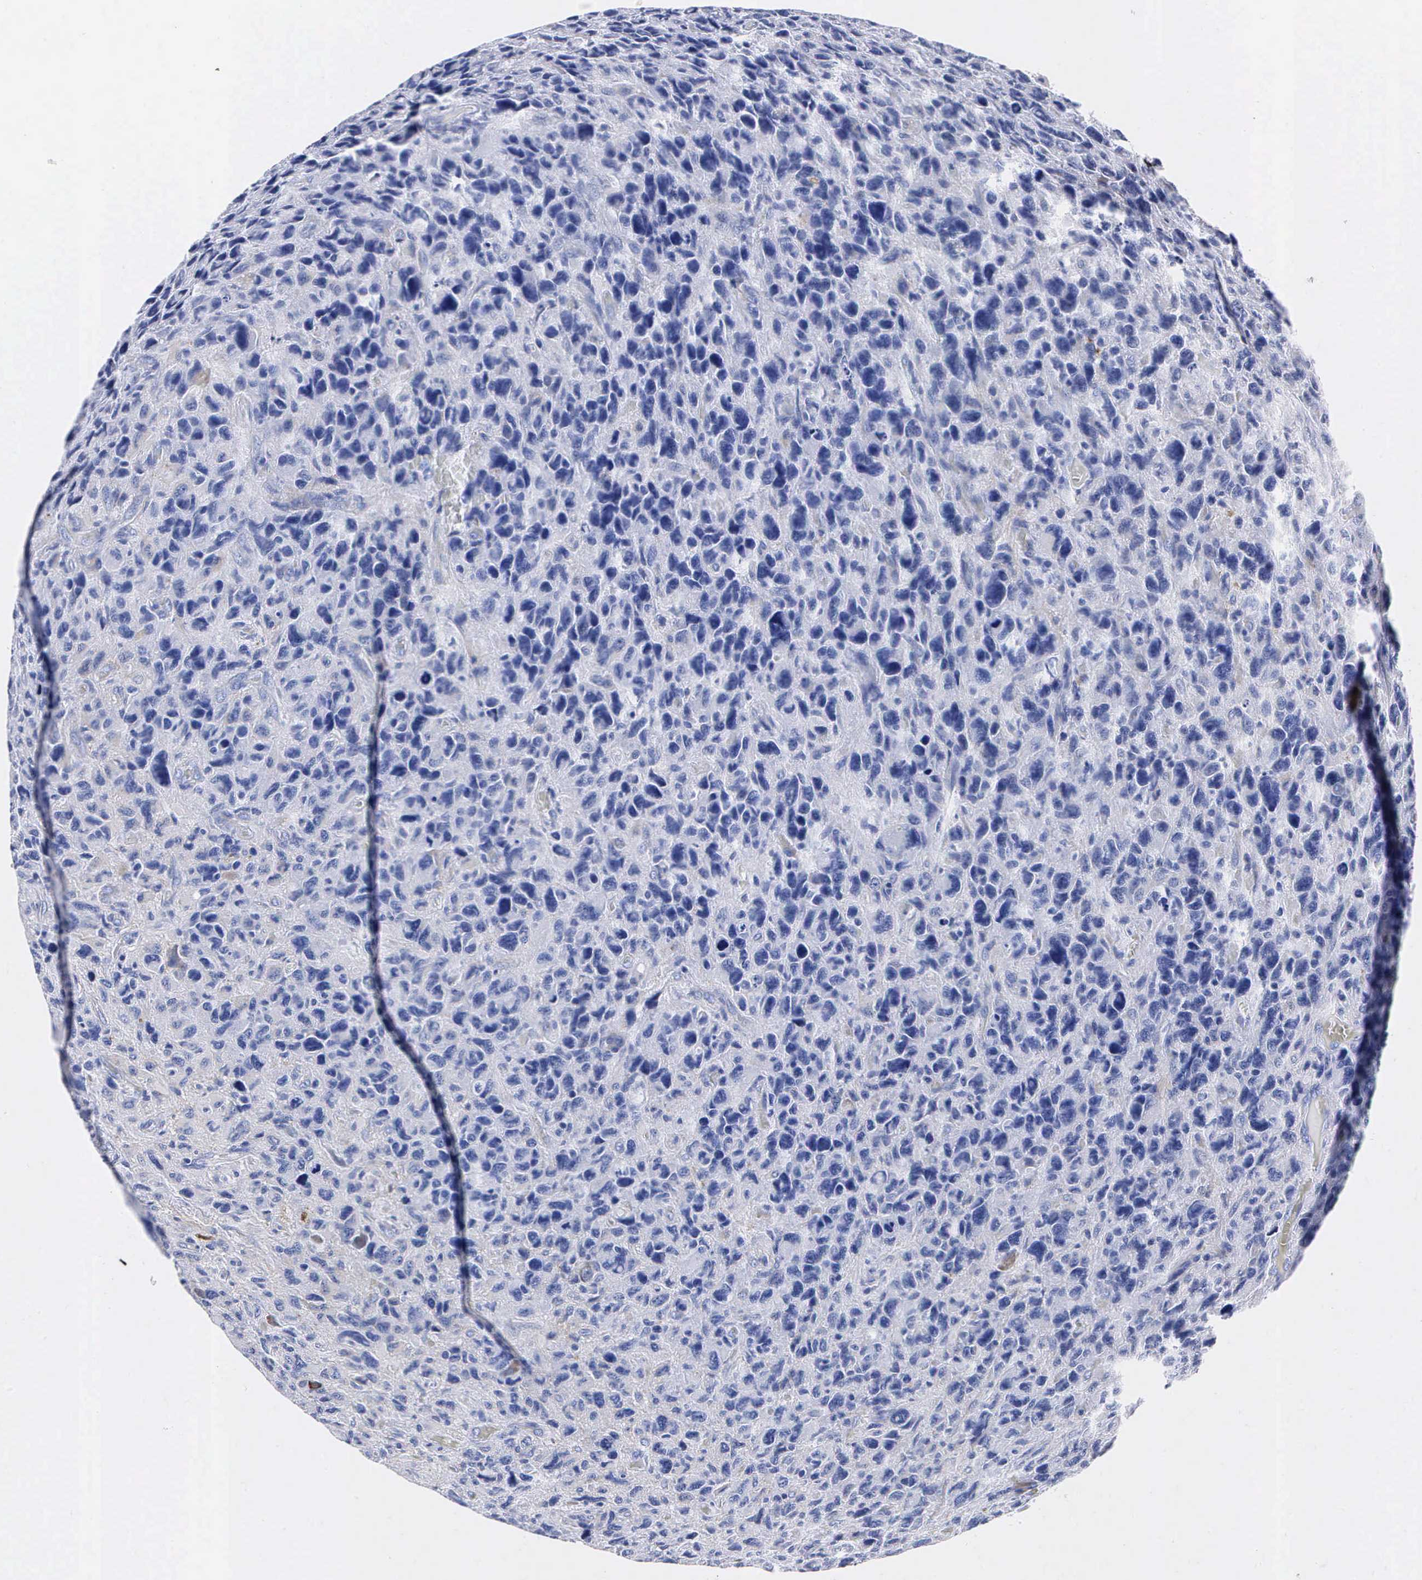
{"staining": {"intensity": "negative", "quantity": "none", "location": "none"}, "tissue": "glioma", "cell_type": "Tumor cells", "image_type": "cancer", "snomed": [{"axis": "morphology", "description": "Glioma, malignant, High grade"}, {"axis": "topography", "description": "Brain"}], "caption": "Glioma stained for a protein using IHC shows no positivity tumor cells.", "gene": "ENO2", "patient": {"sex": "female", "age": 60}}